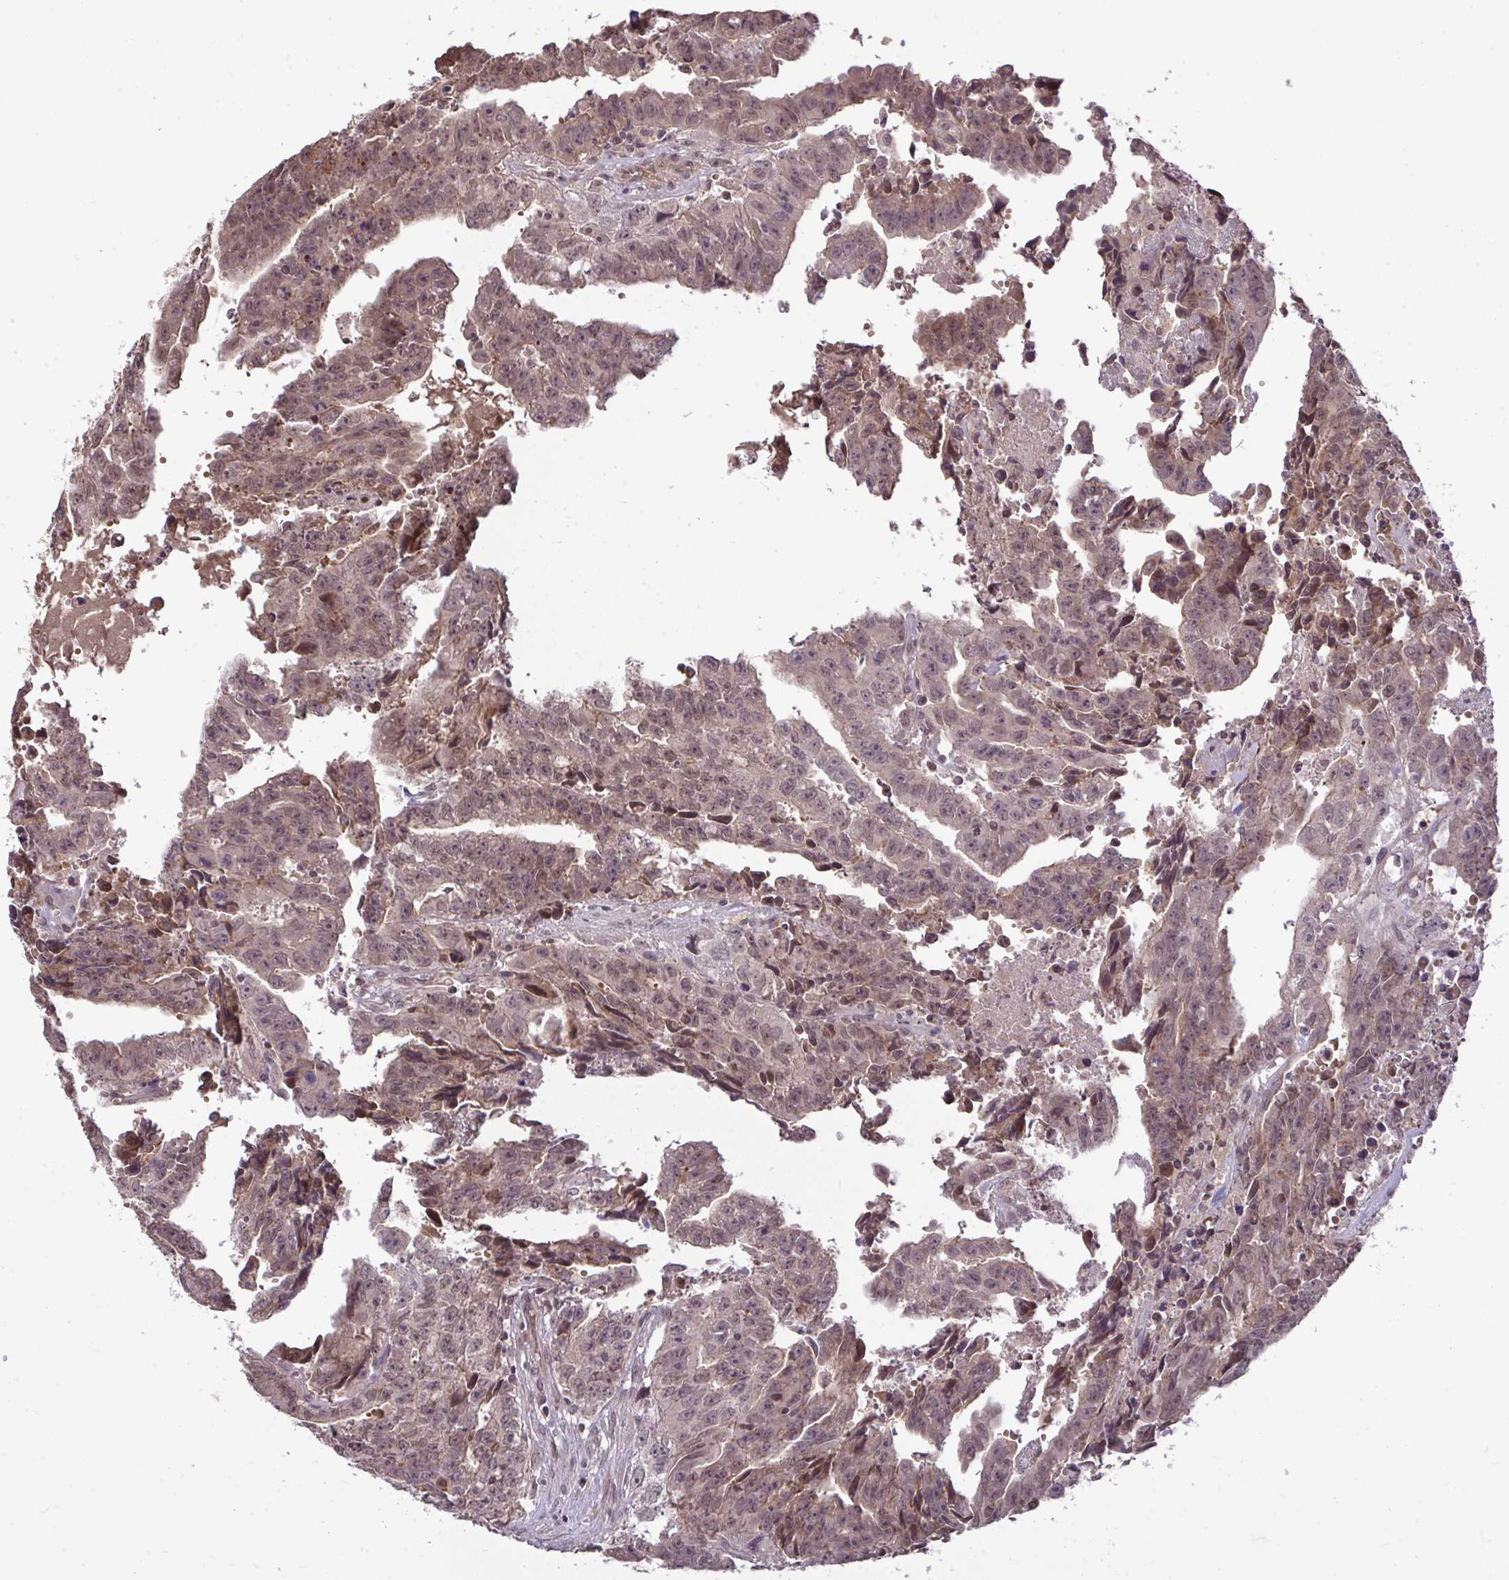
{"staining": {"intensity": "moderate", "quantity": ">75%", "location": "cytoplasmic/membranous,nuclear"}, "tissue": "testis cancer", "cell_type": "Tumor cells", "image_type": "cancer", "snomed": [{"axis": "morphology", "description": "Carcinoma, Embryonal, NOS"}, {"axis": "morphology", "description": "Teratoma, malignant, NOS"}, {"axis": "topography", "description": "Testis"}], "caption": "Immunohistochemistry of human testis cancer displays medium levels of moderate cytoplasmic/membranous and nuclear staining in about >75% of tumor cells. The staining is performed using DAB (3,3'-diaminobenzidine) brown chromogen to label protein expression. The nuclei are counter-stained blue using hematoxylin.", "gene": "ZSCAN9", "patient": {"sex": "male", "age": 24}}